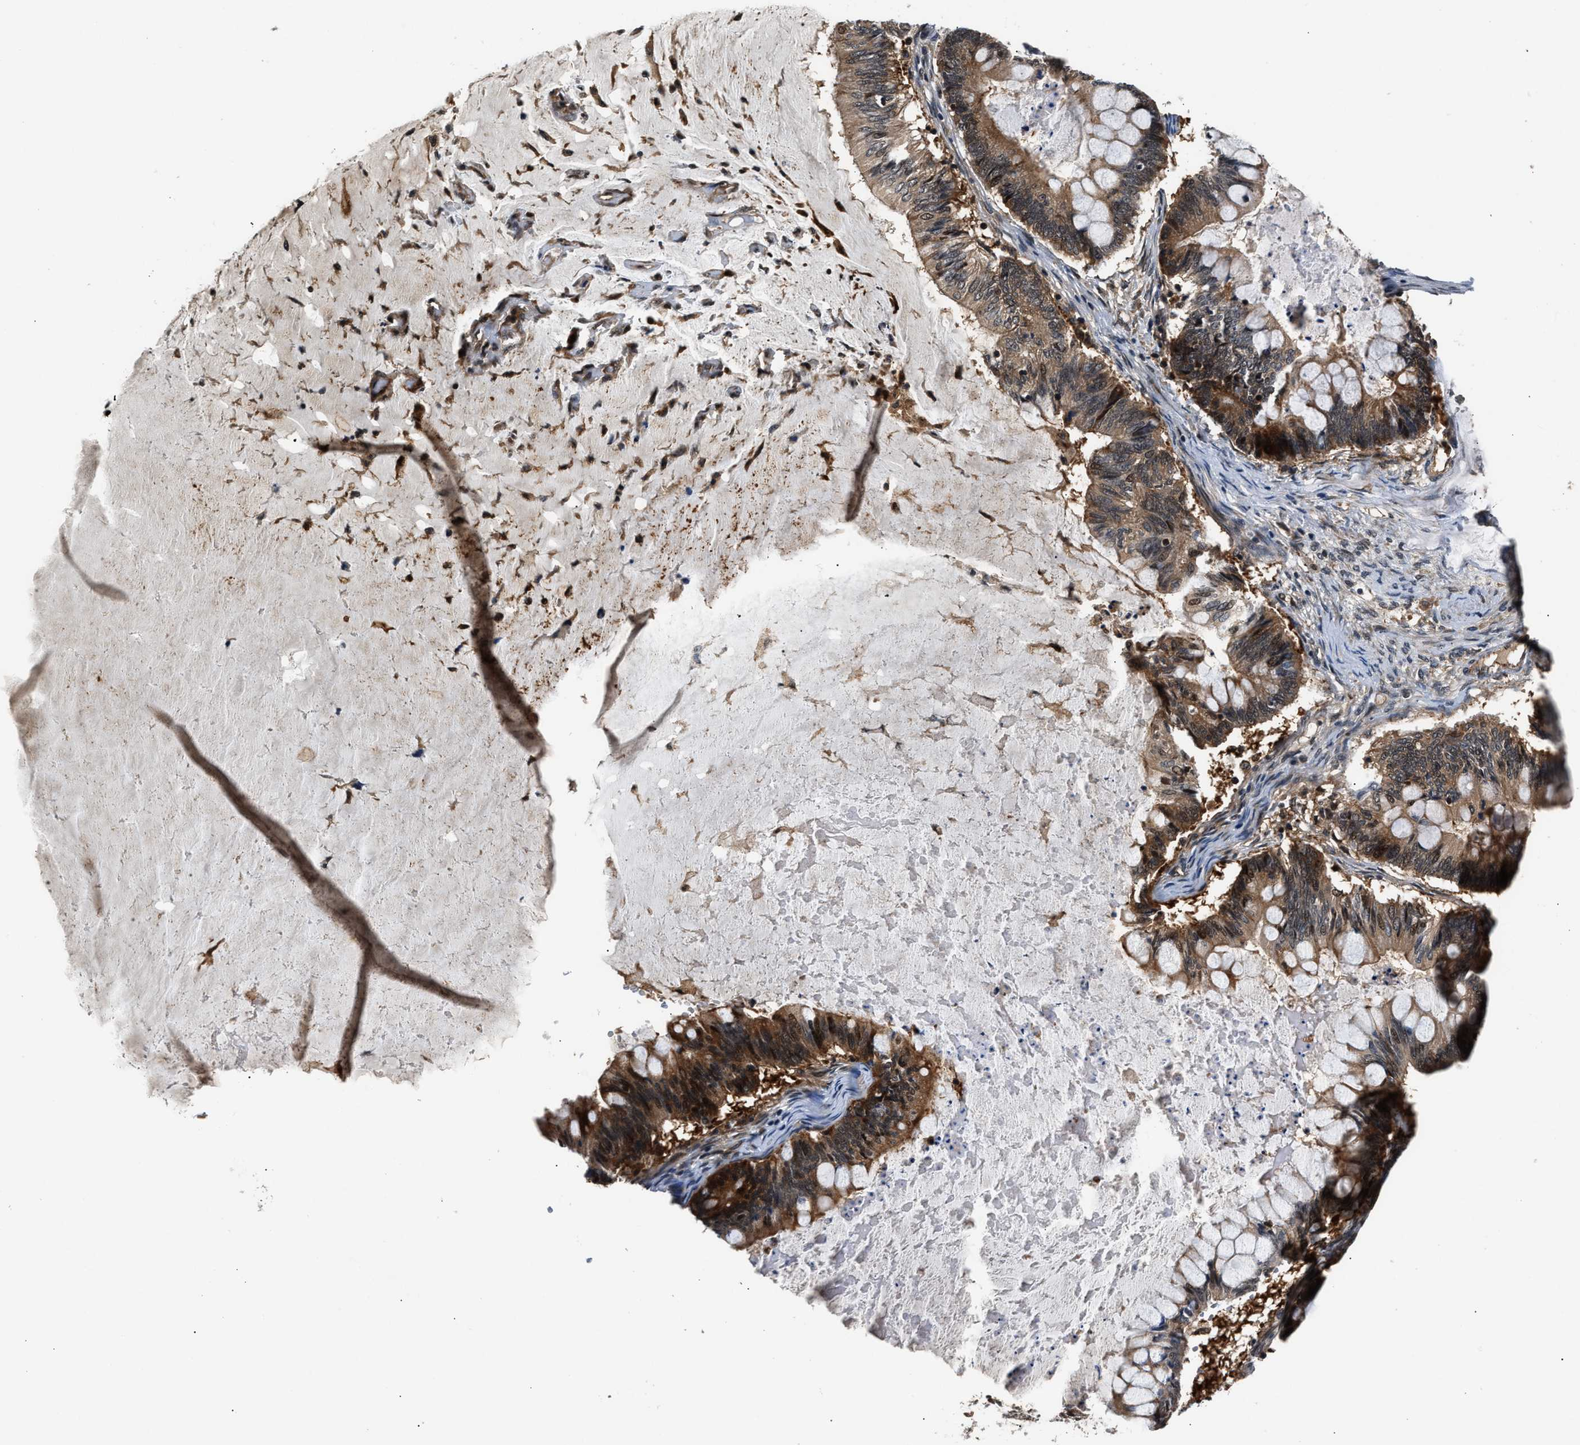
{"staining": {"intensity": "moderate", "quantity": ">75%", "location": "cytoplasmic/membranous,nuclear"}, "tissue": "ovarian cancer", "cell_type": "Tumor cells", "image_type": "cancer", "snomed": [{"axis": "morphology", "description": "Cystadenocarcinoma, mucinous, NOS"}, {"axis": "topography", "description": "Ovary"}], "caption": "Protein expression analysis of human ovarian mucinous cystadenocarcinoma reveals moderate cytoplasmic/membranous and nuclear staining in about >75% of tumor cells.", "gene": "TUT7", "patient": {"sex": "female", "age": 61}}